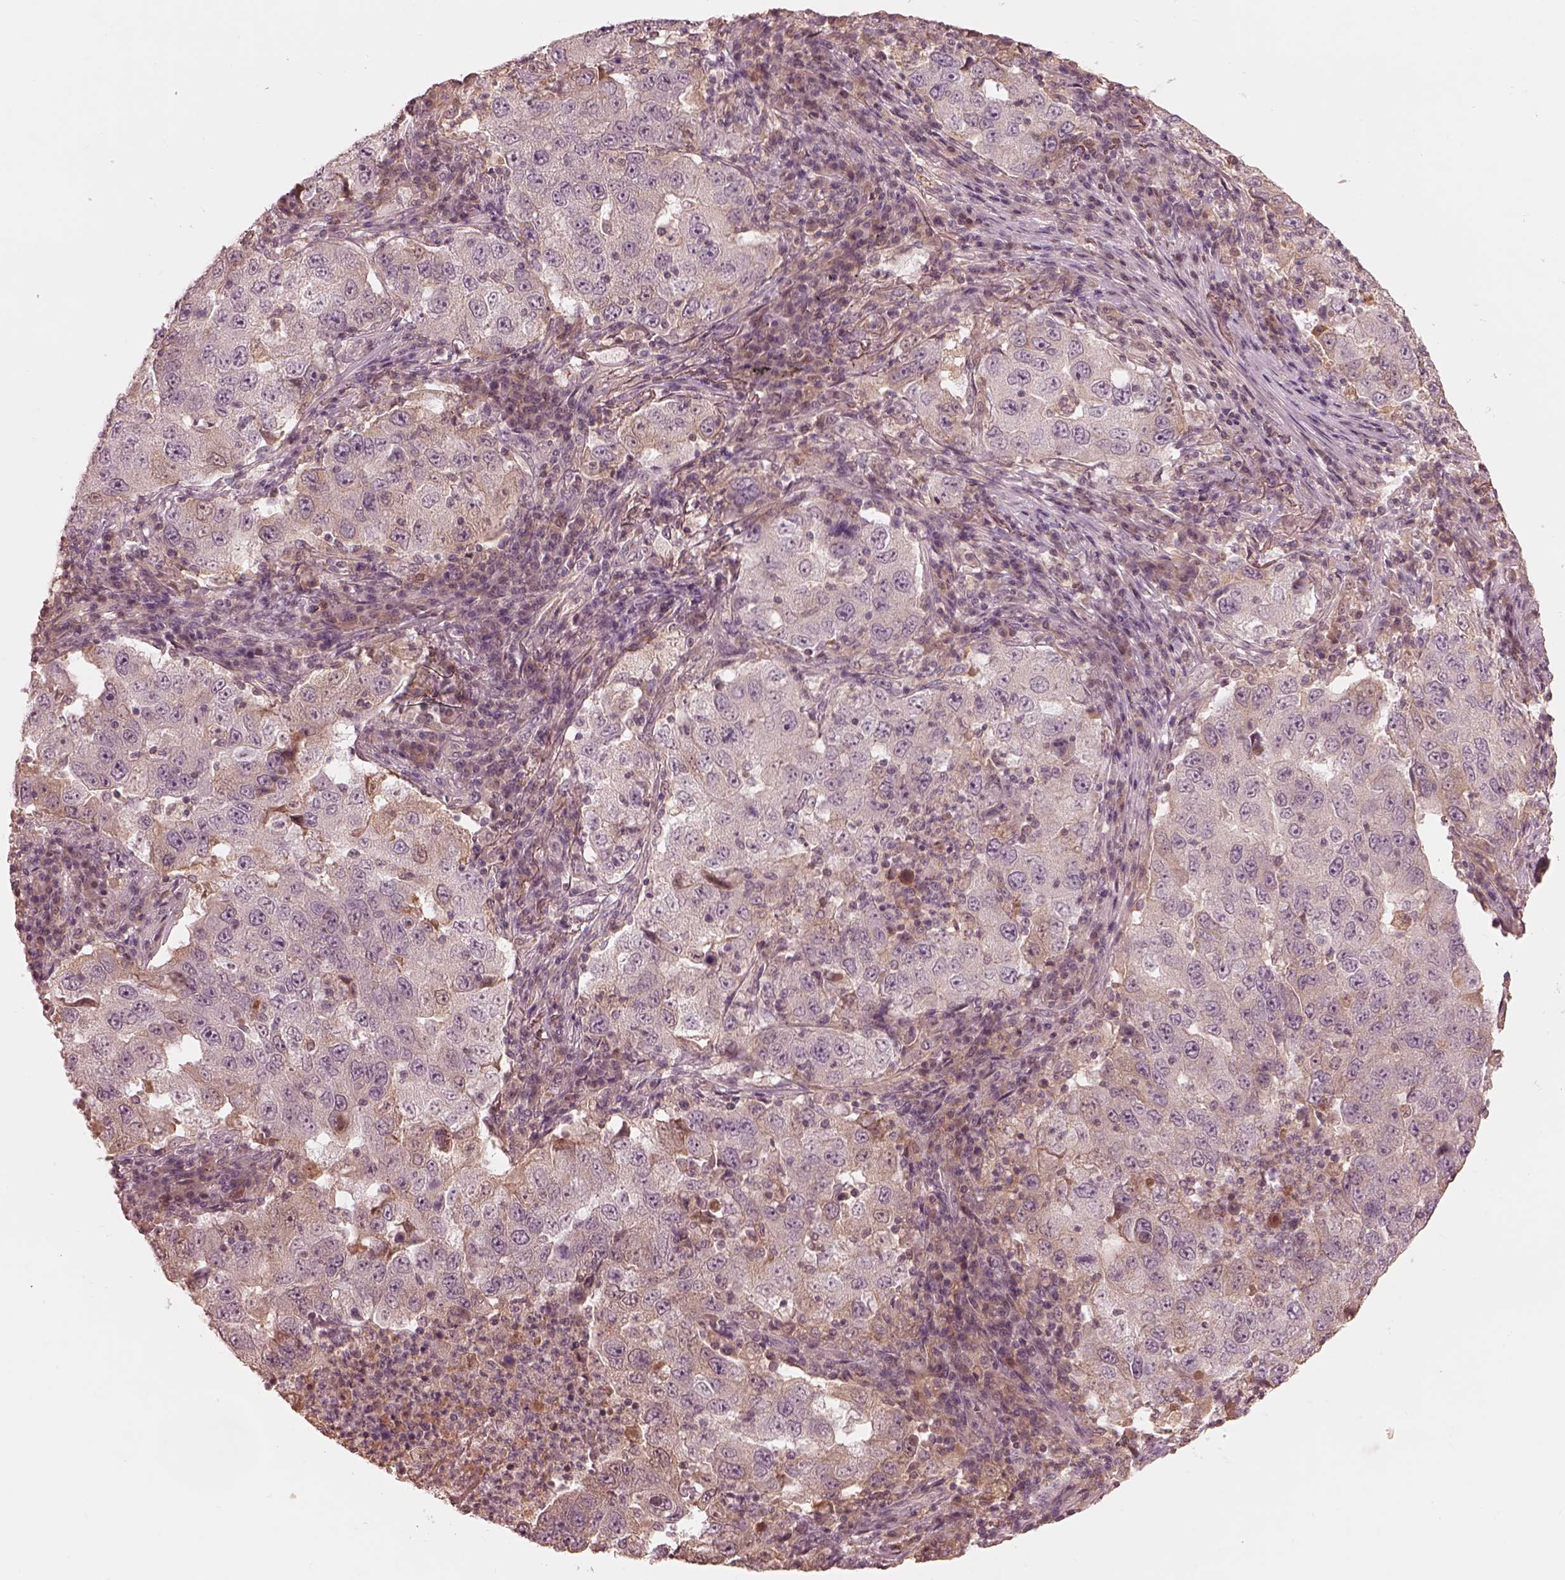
{"staining": {"intensity": "negative", "quantity": "none", "location": "none"}, "tissue": "lung cancer", "cell_type": "Tumor cells", "image_type": "cancer", "snomed": [{"axis": "morphology", "description": "Adenocarcinoma, NOS"}, {"axis": "topography", "description": "Lung"}], "caption": "This is a image of immunohistochemistry staining of lung cancer, which shows no positivity in tumor cells. (DAB immunohistochemistry with hematoxylin counter stain).", "gene": "TF", "patient": {"sex": "male", "age": 73}}